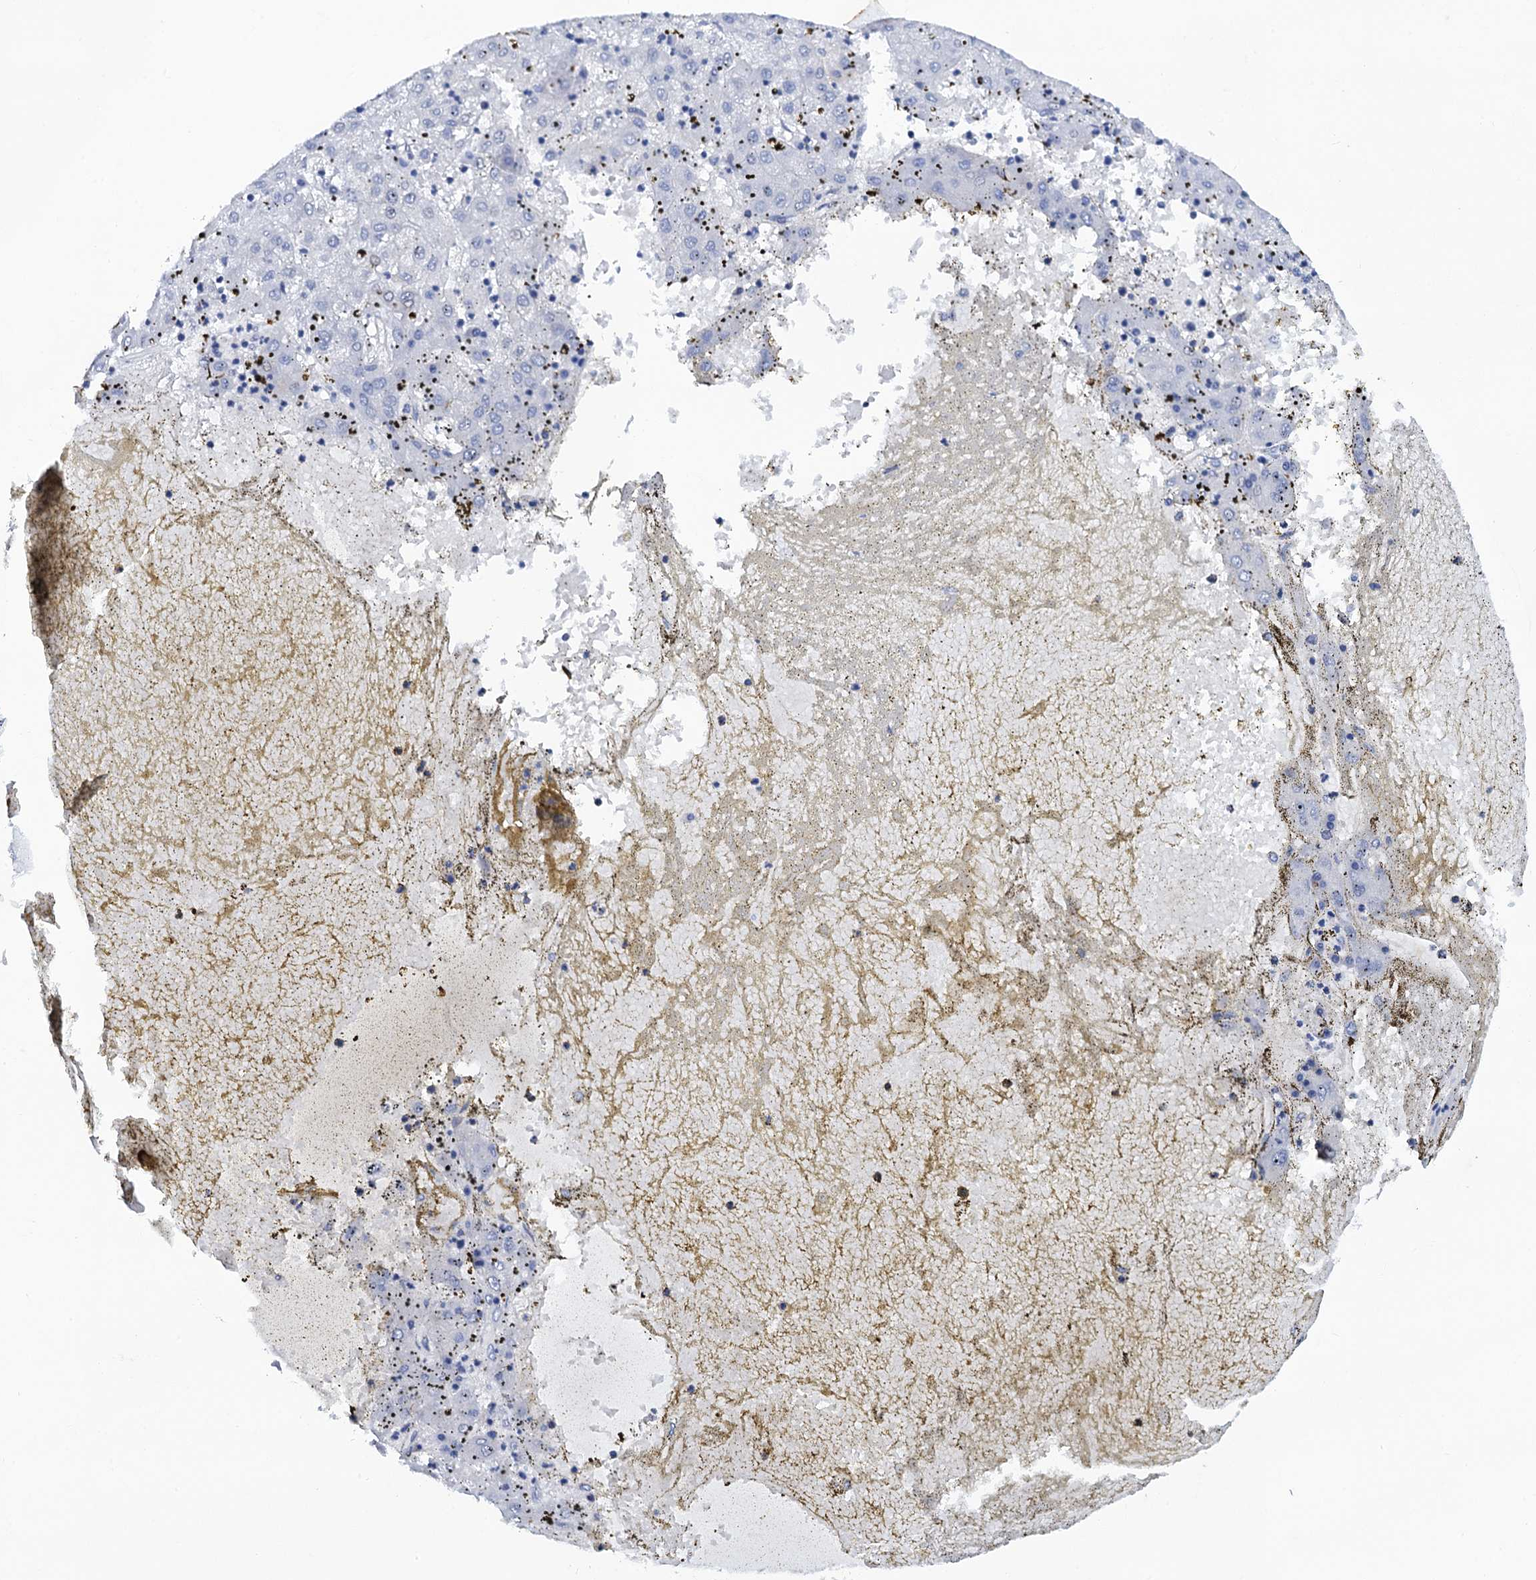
{"staining": {"intensity": "negative", "quantity": "none", "location": "none"}, "tissue": "liver cancer", "cell_type": "Tumor cells", "image_type": "cancer", "snomed": [{"axis": "morphology", "description": "Carcinoma, Hepatocellular, NOS"}, {"axis": "topography", "description": "Liver"}], "caption": "There is no significant positivity in tumor cells of liver cancer (hepatocellular carcinoma).", "gene": "LYPD3", "patient": {"sex": "male", "age": 72}}